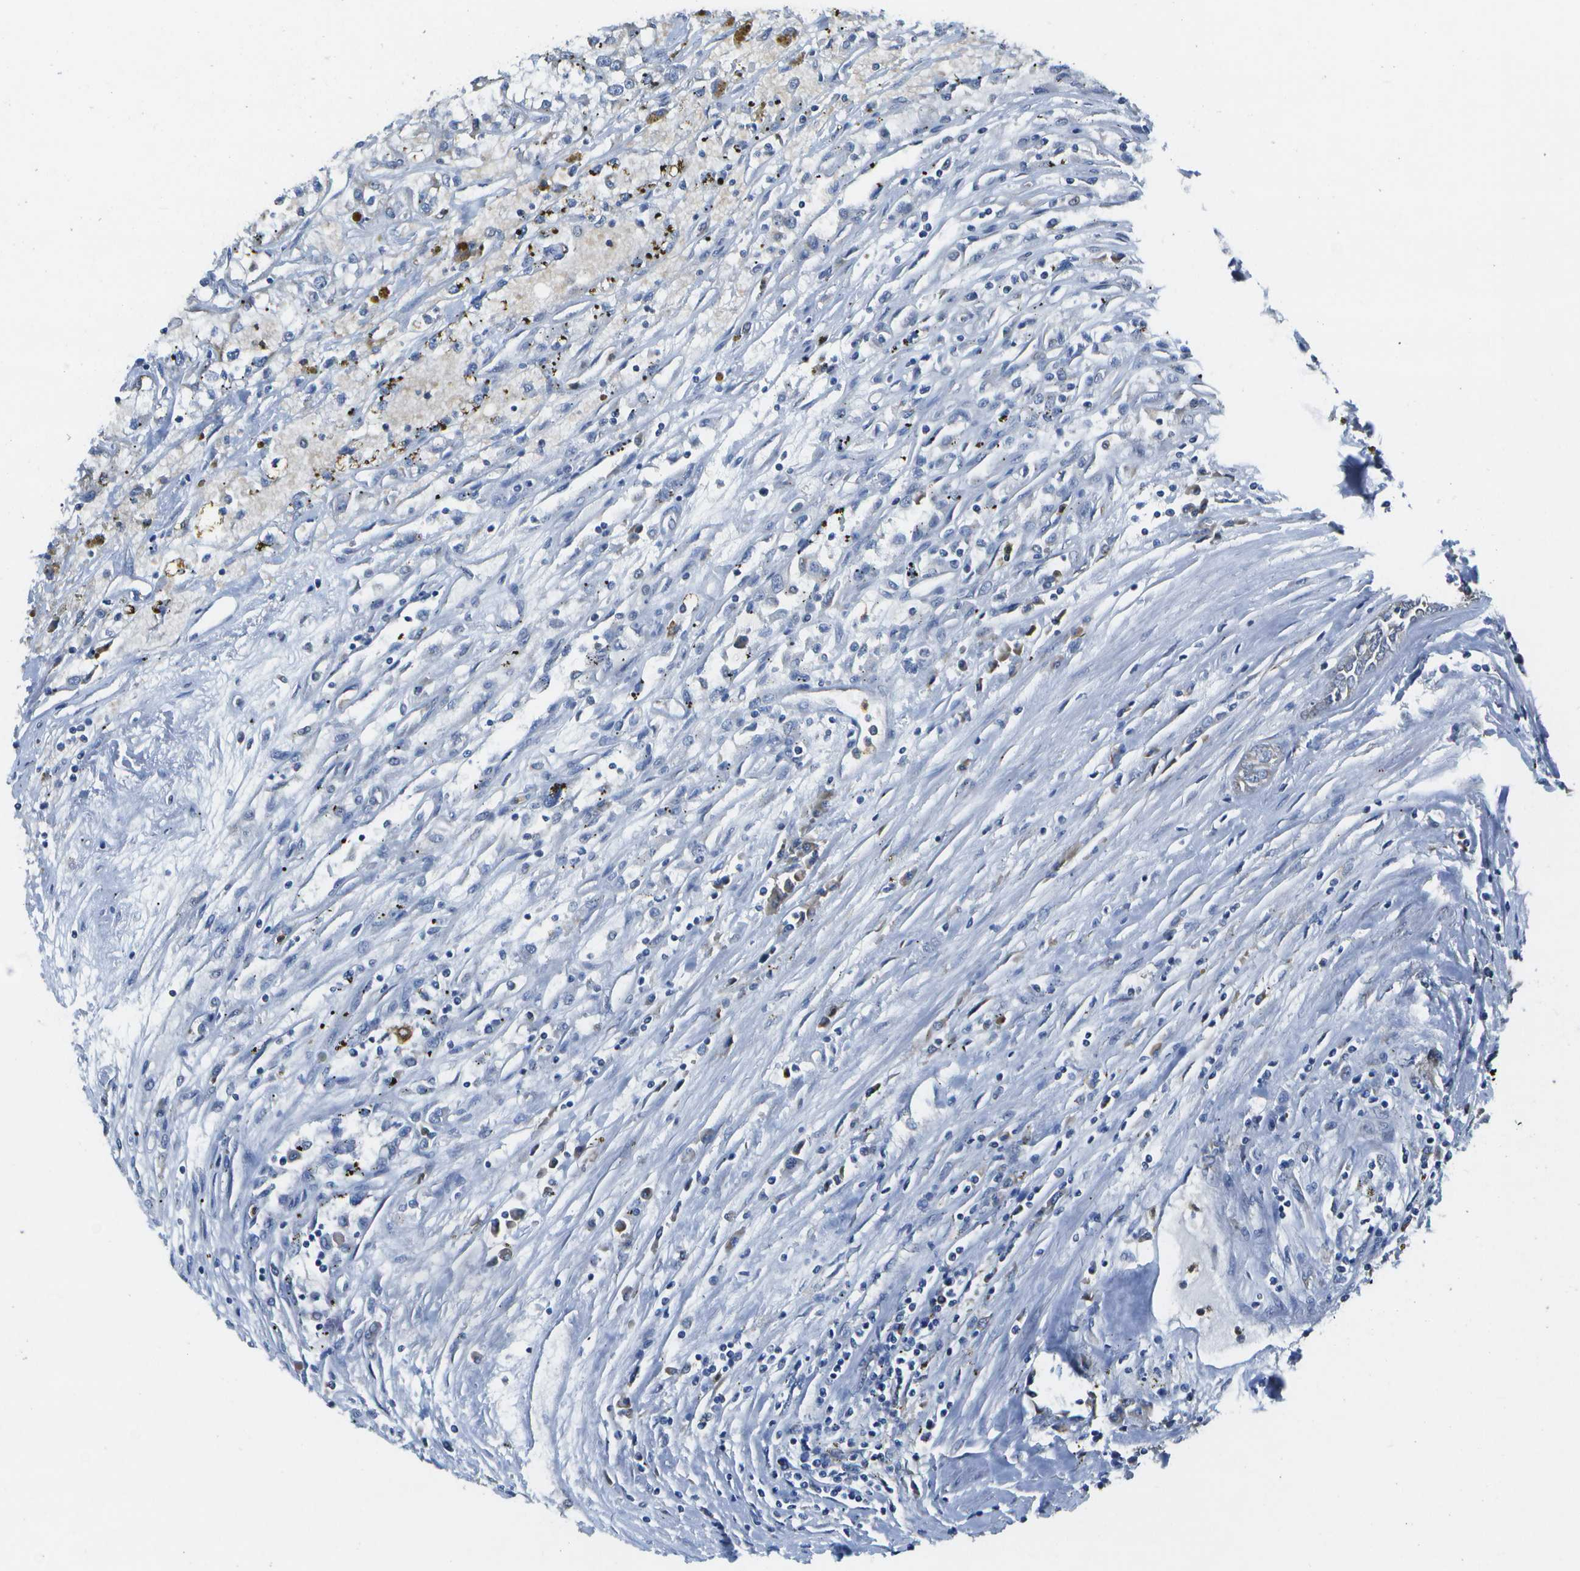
{"staining": {"intensity": "negative", "quantity": "none", "location": "none"}, "tissue": "renal cancer", "cell_type": "Tumor cells", "image_type": "cancer", "snomed": [{"axis": "morphology", "description": "Adenocarcinoma, NOS"}, {"axis": "topography", "description": "Kidney"}], "caption": "The immunohistochemistry micrograph has no significant expression in tumor cells of renal cancer tissue.", "gene": "DSE", "patient": {"sex": "female", "age": 52}}